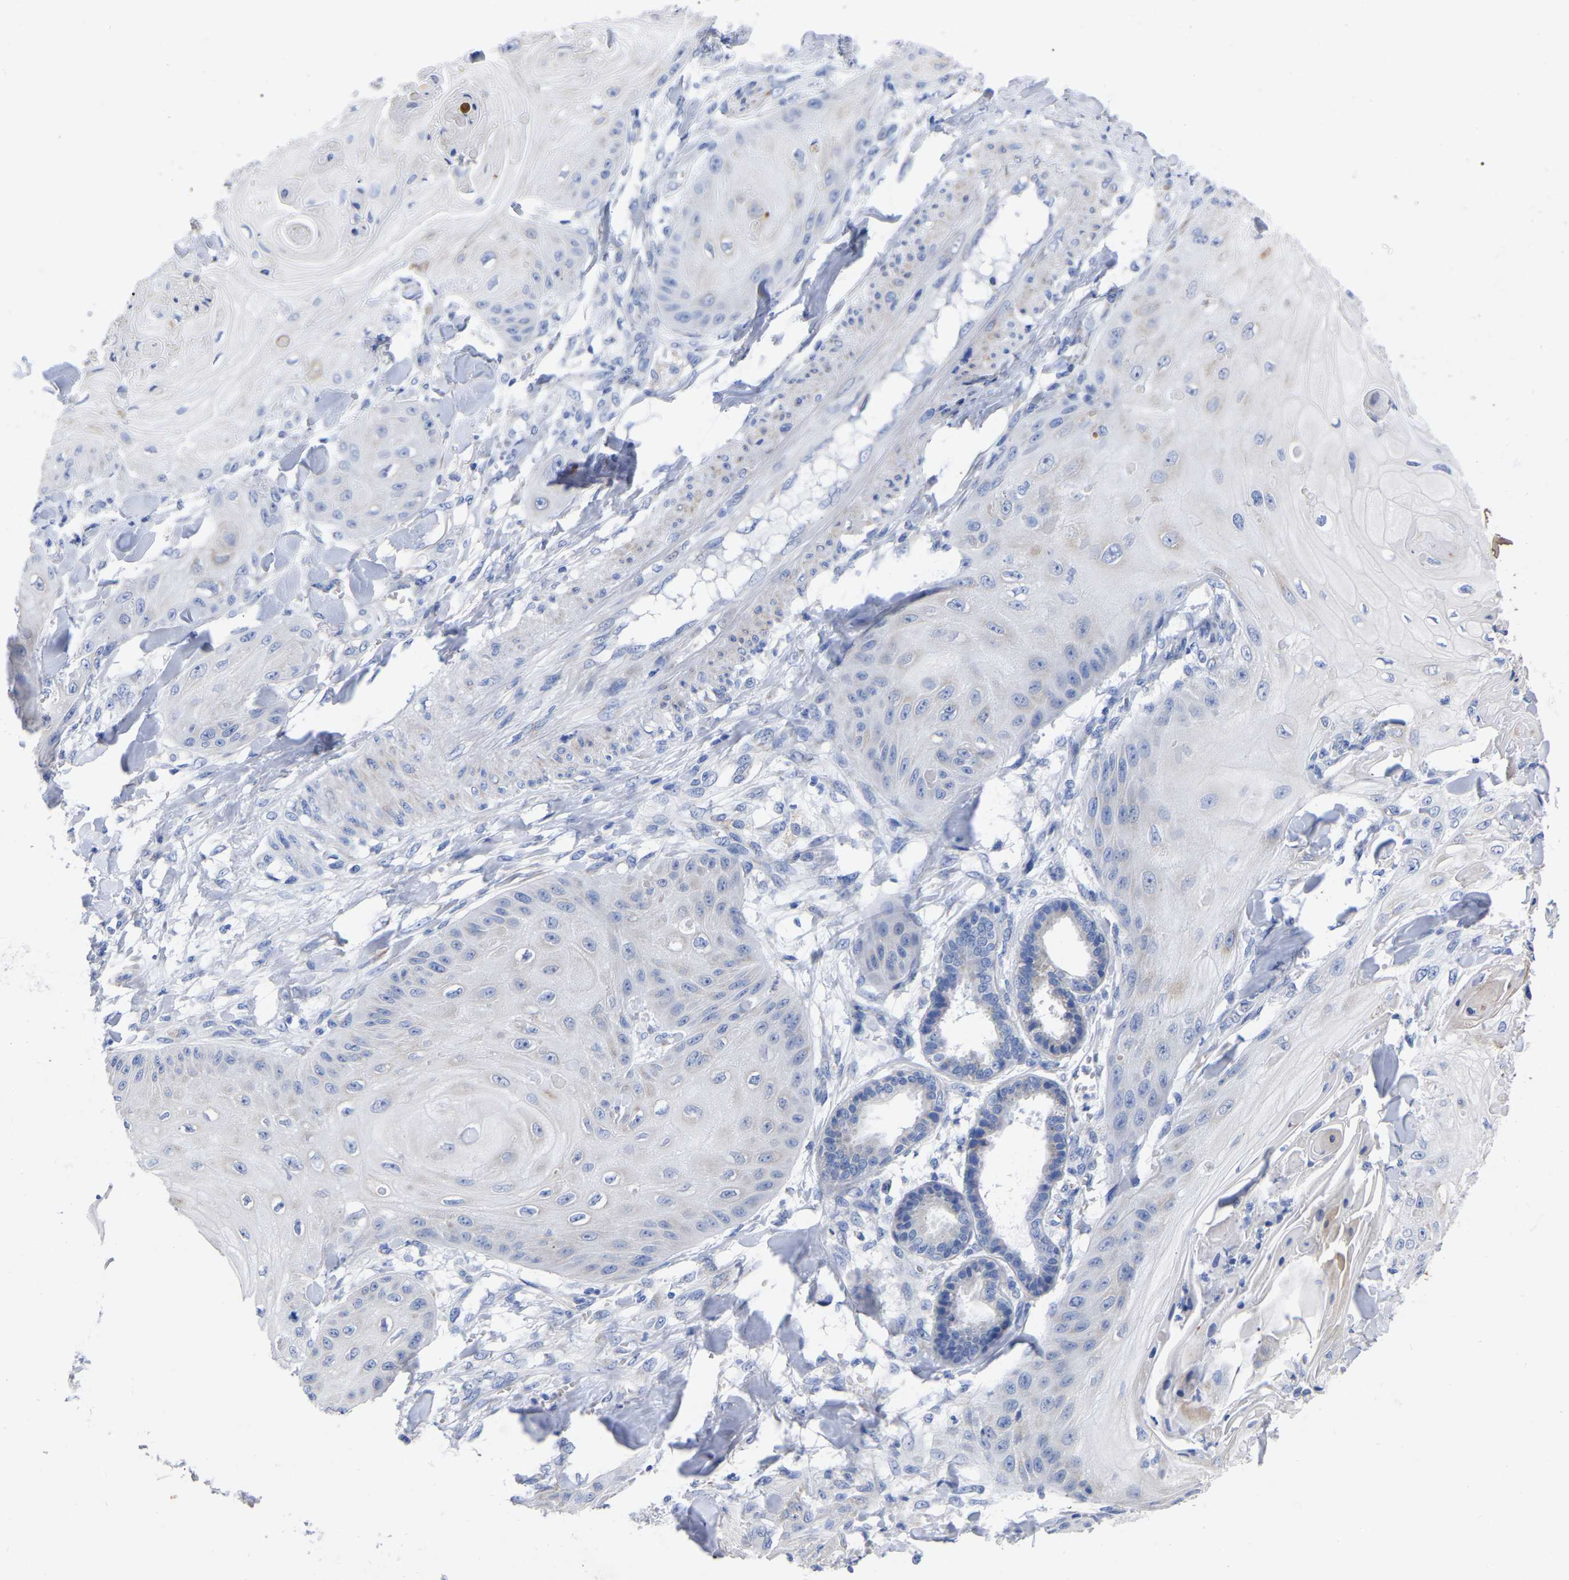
{"staining": {"intensity": "negative", "quantity": "none", "location": "none"}, "tissue": "skin cancer", "cell_type": "Tumor cells", "image_type": "cancer", "snomed": [{"axis": "morphology", "description": "Squamous cell carcinoma, NOS"}, {"axis": "topography", "description": "Skin"}], "caption": "Tumor cells are negative for brown protein staining in squamous cell carcinoma (skin).", "gene": "GDF3", "patient": {"sex": "male", "age": 74}}